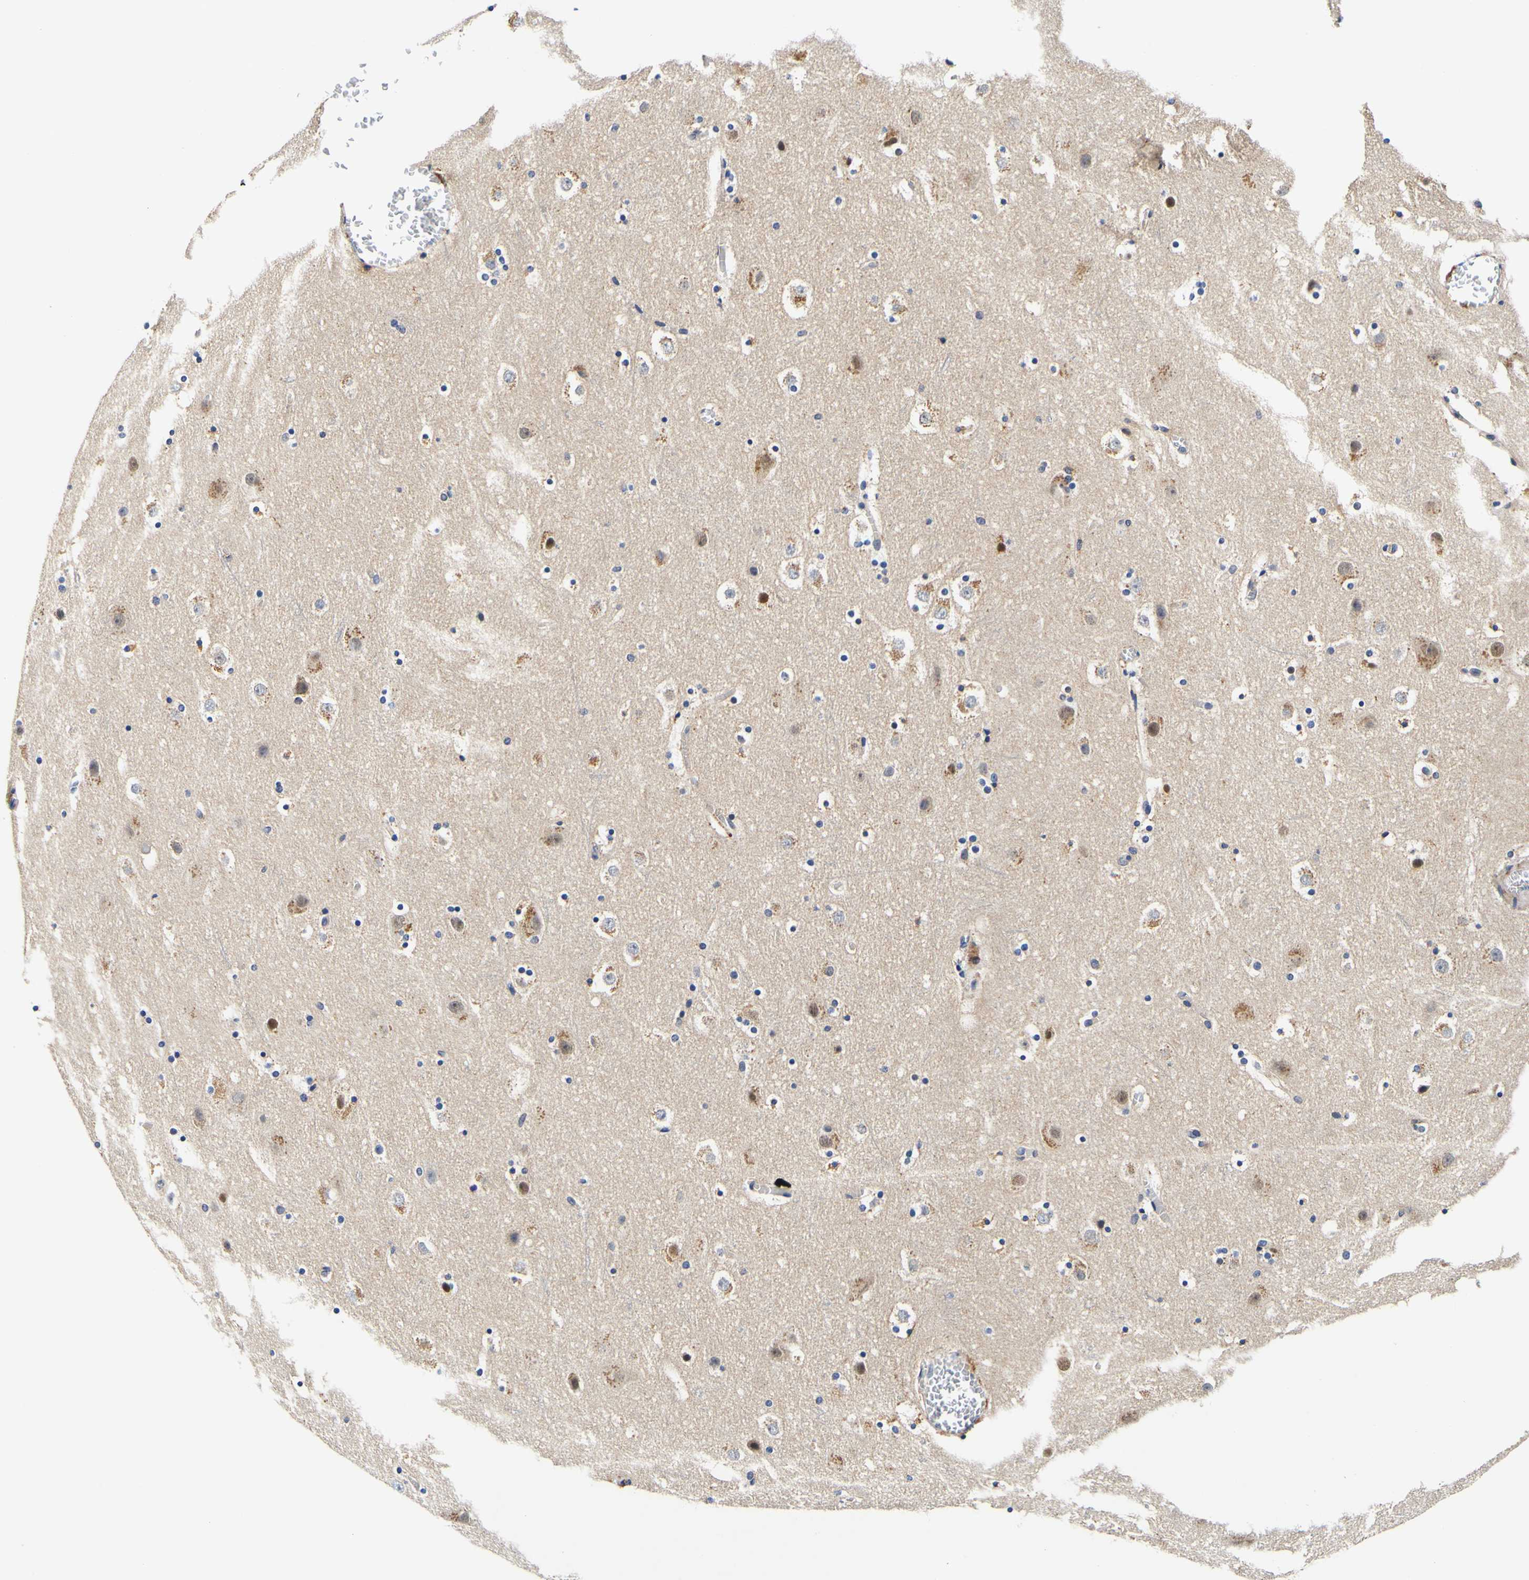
{"staining": {"intensity": "negative", "quantity": "none", "location": "none"}, "tissue": "cerebral cortex", "cell_type": "Endothelial cells", "image_type": "normal", "snomed": [{"axis": "morphology", "description": "Normal tissue, NOS"}, {"axis": "topography", "description": "Cerebral cortex"}], "caption": "Histopathology image shows no protein staining in endothelial cells of unremarkable cerebral cortex. The staining was performed using DAB to visualize the protein expression in brown, while the nuclei were stained in blue with hematoxylin (Magnification: 20x).", "gene": "CAMK4", "patient": {"sex": "male", "age": 45}}